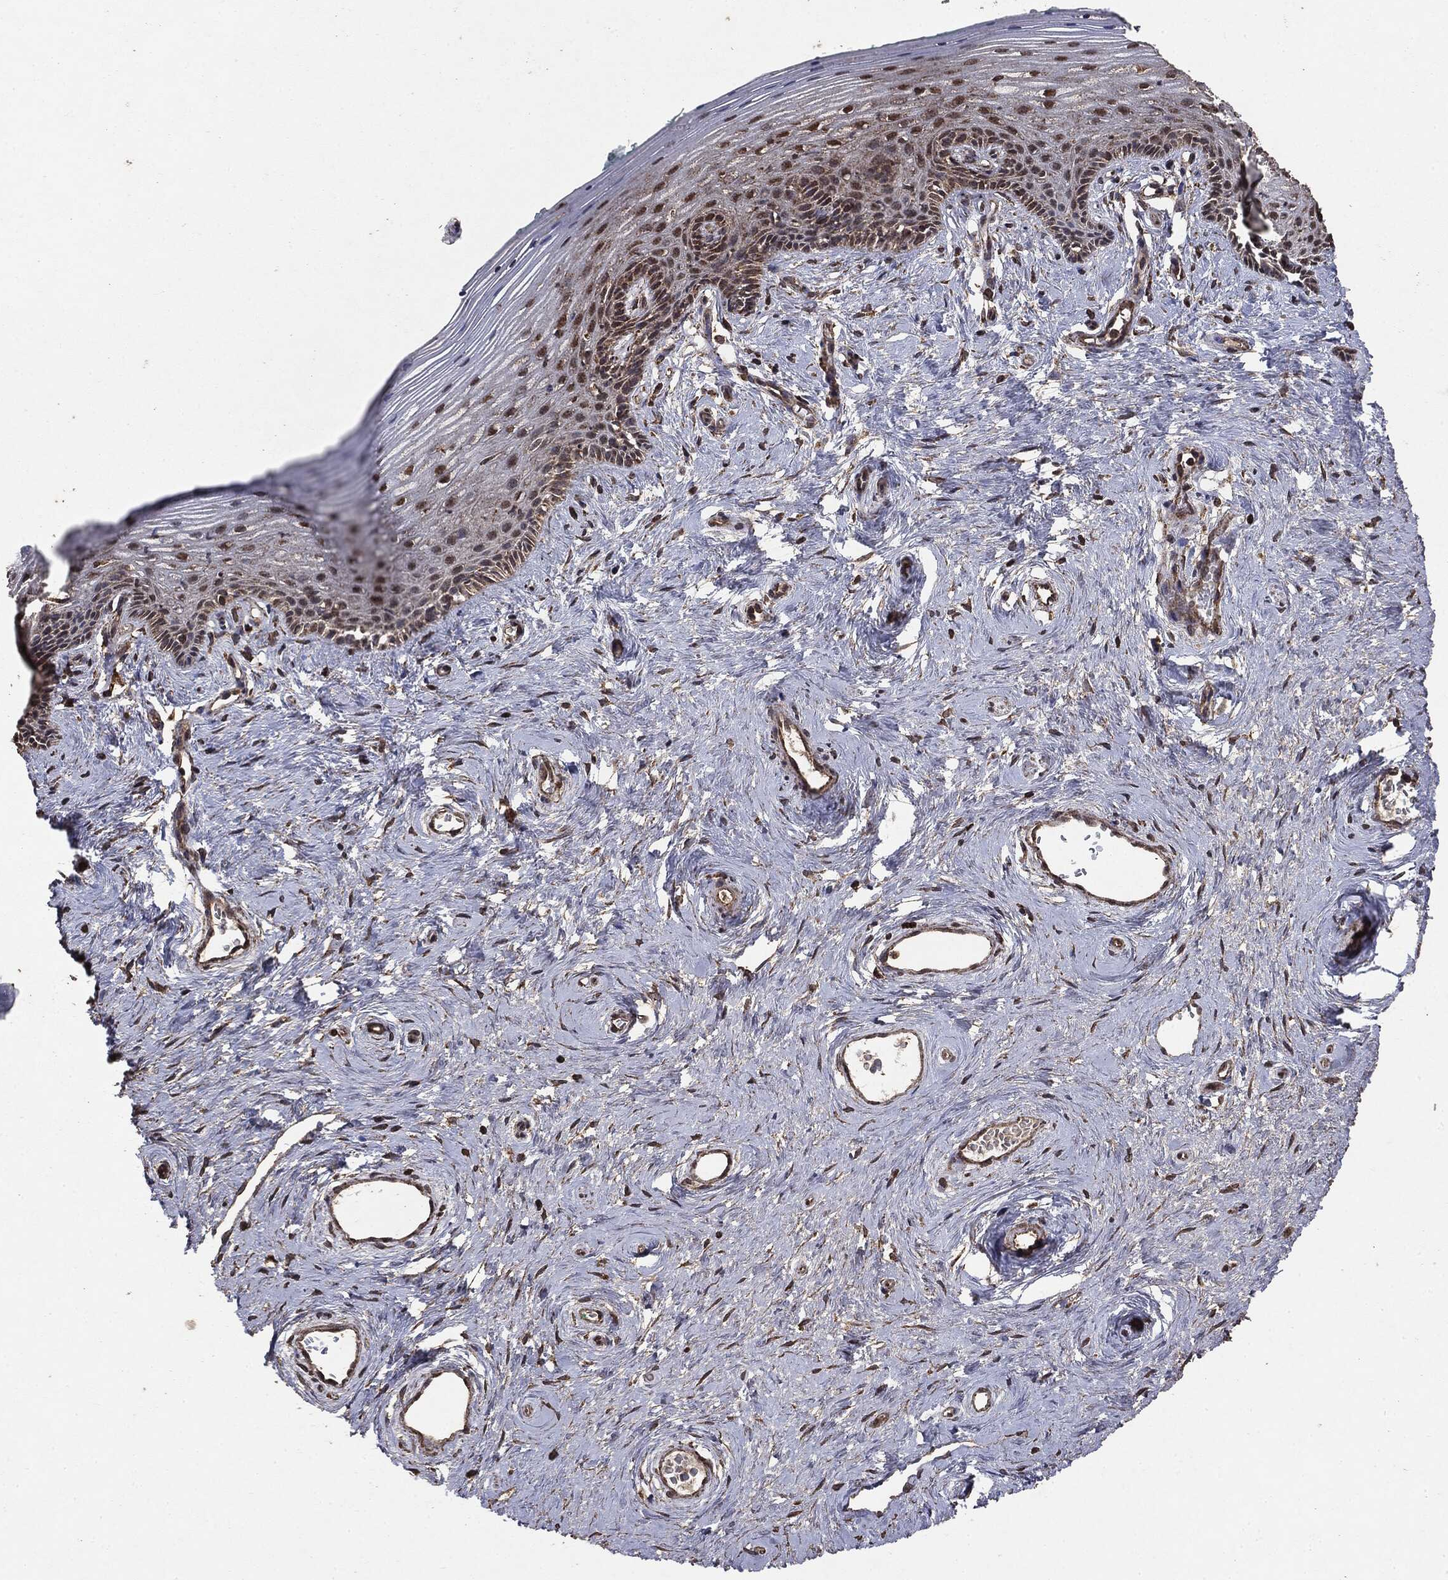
{"staining": {"intensity": "moderate", "quantity": "25%-75%", "location": "cytoplasmic/membranous,nuclear"}, "tissue": "vagina", "cell_type": "Squamous epithelial cells", "image_type": "normal", "snomed": [{"axis": "morphology", "description": "Normal tissue, NOS"}, {"axis": "topography", "description": "Vagina"}], "caption": "Squamous epithelial cells demonstrate medium levels of moderate cytoplasmic/membranous,nuclear expression in about 25%-75% of cells in unremarkable human vagina.", "gene": "MTOR", "patient": {"sex": "female", "age": 45}}